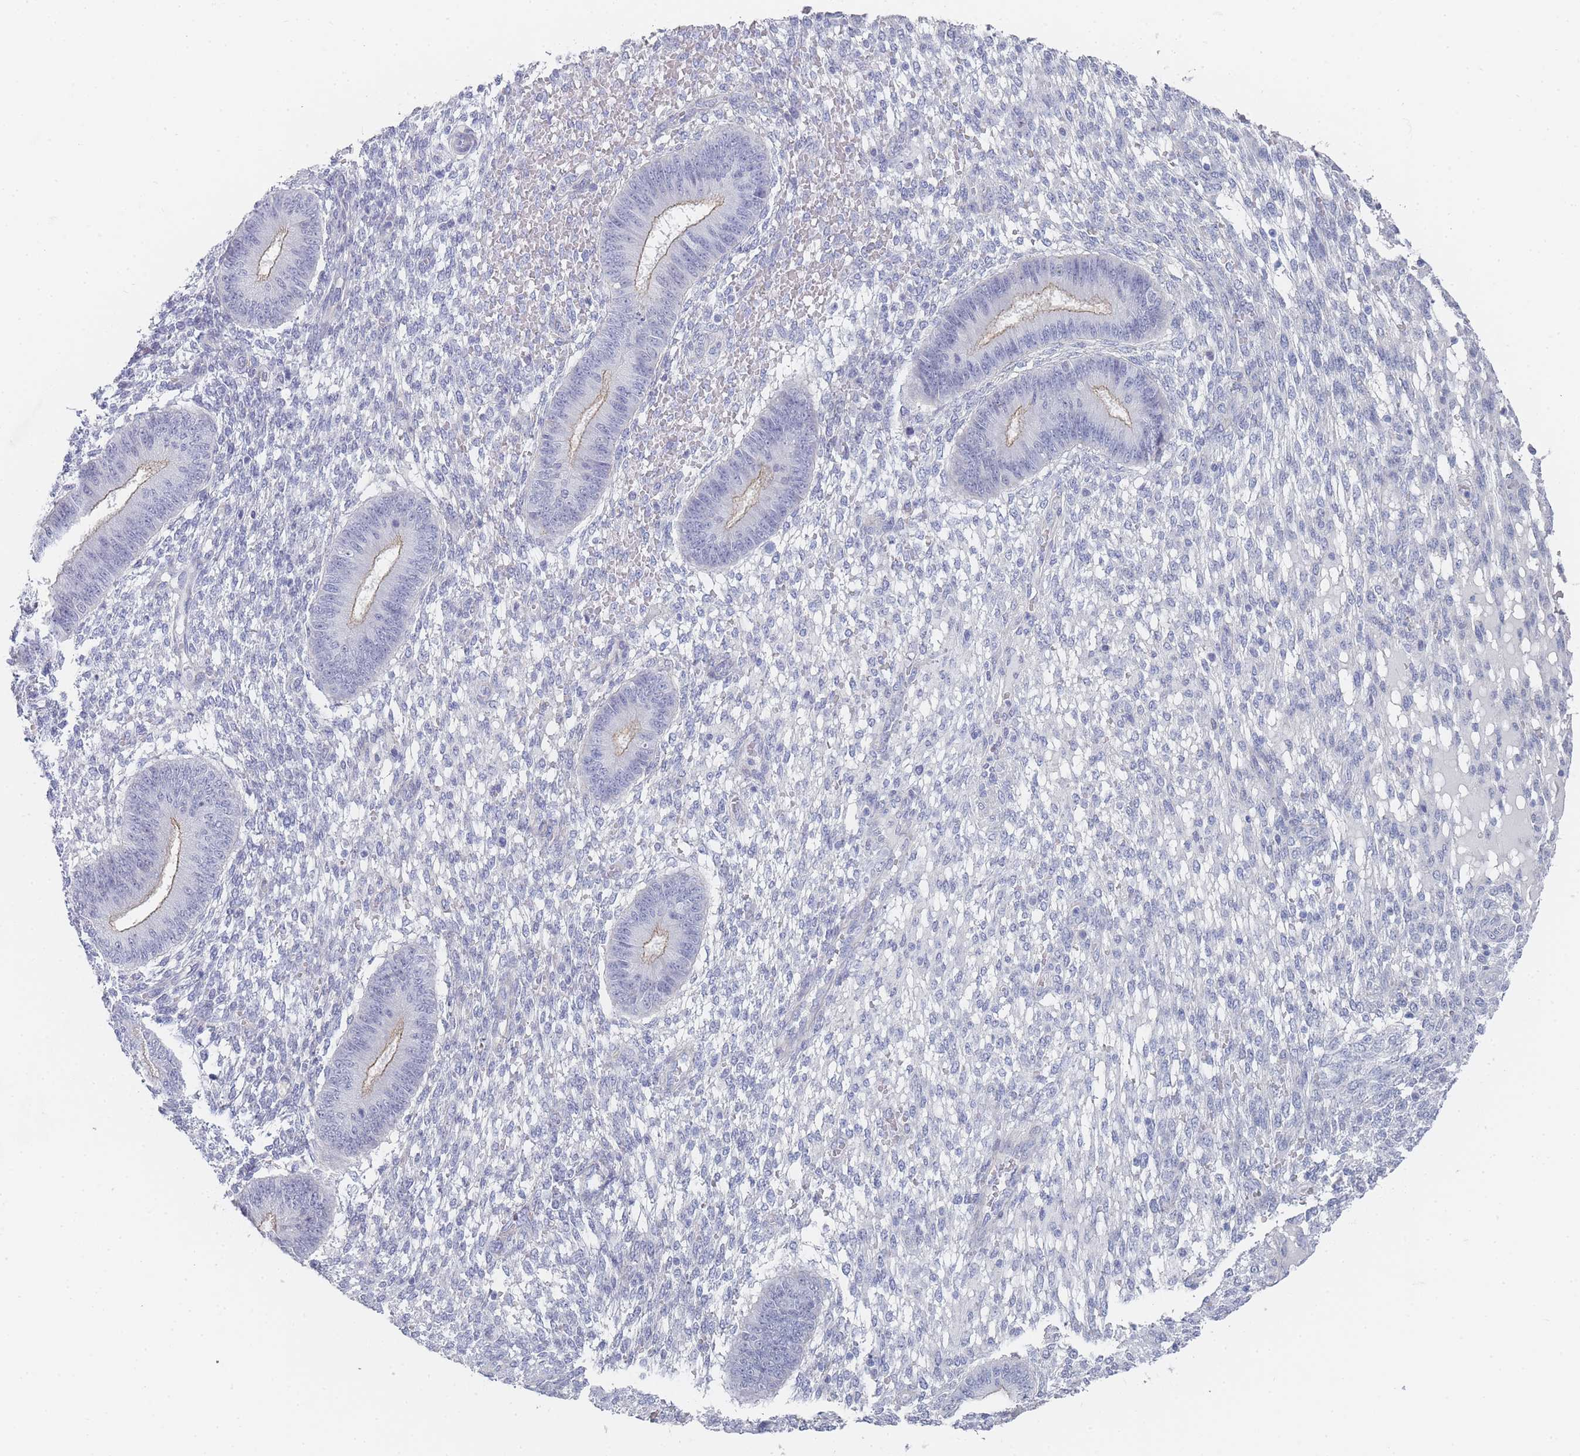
{"staining": {"intensity": "negative", "quantity": "none", "location": "none"}, "tissue": "endometrium", "cell_type": "Cells in endometrial stroma", "image_type": "normal", "snomed": [{"axis": "morphology", "description": "Normal tissue, NOS"}, {"axis": "topography", "description": "Endometrium"}], "caption": "High power microscopy histopathology image of an immunohistochemistry photomicrograph of benign endometrium, revealing no significant staining in cells in endometrial stroma. Brightfield microscopy of immunohistochemistry (IHC) stained with DAB (3,3'-diaminobenzidine) (brown) and hematoxylin (blue), captured at high magnification.", "gene": "IMPG1", "patient": {"sex": "female", "age": 49}}